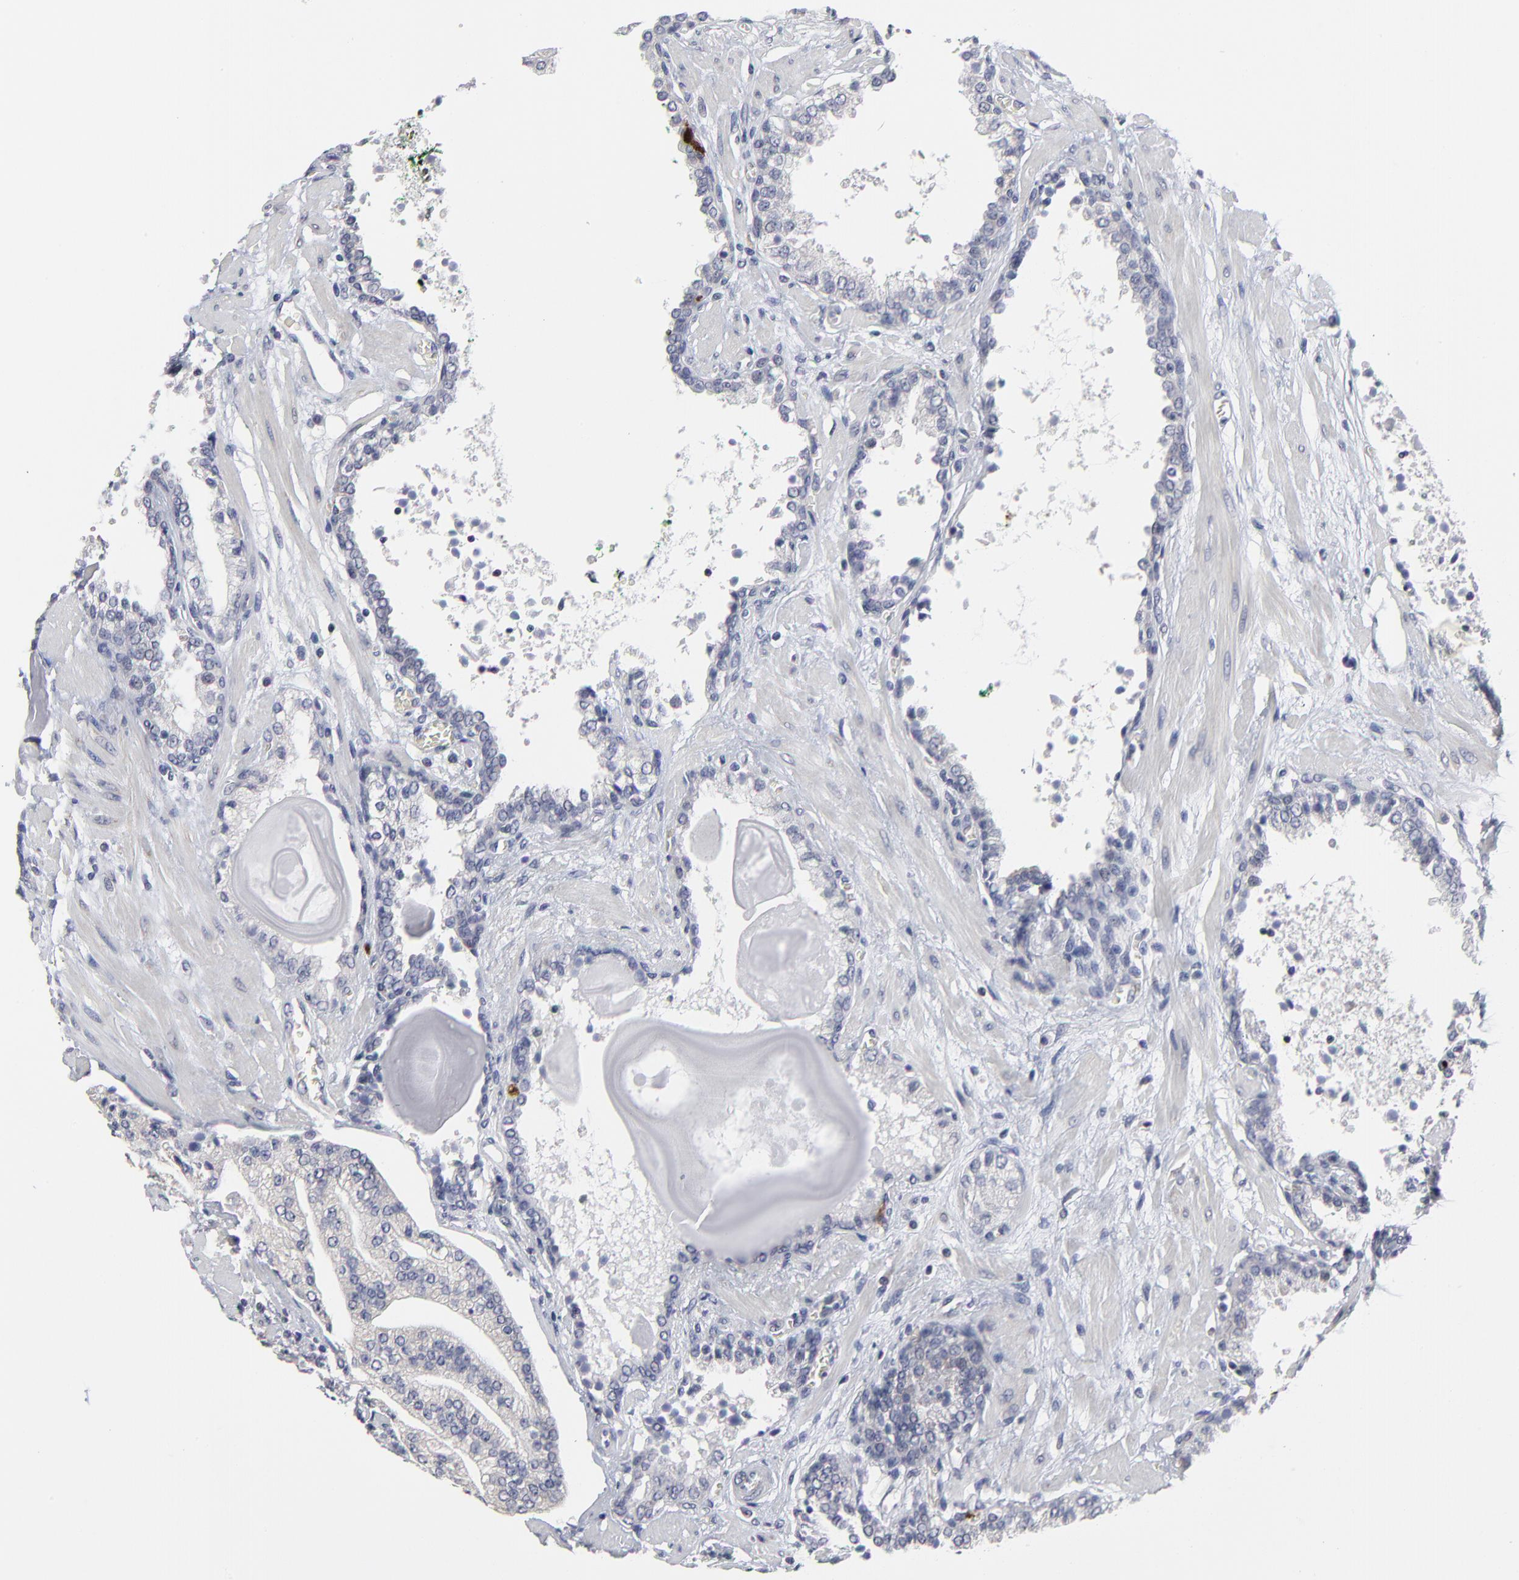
{"staining": {"intensity": "negative", "quantity": "none", "location": "none"}, "tissue": "prostate cancer", "cell_type": "Tumor cells", "image_type": "cancer", "snomed": [{"axis": "morphology", "description": "Adenocarcinoma, Medium grade"}, {"axis": "topography", "description": "Prostate"}], "caption": "An image of human medium-grade adenocarcinoma (prostate) is negative for staining in tumor cells. (DAB (3,3'-diaminobenzidine) immunohistochemistry (IHC) visualized using brightfield microscopy, high magnification).", "gene": "MAGEA10", "patient": {"sex": "male", "age": 70}}